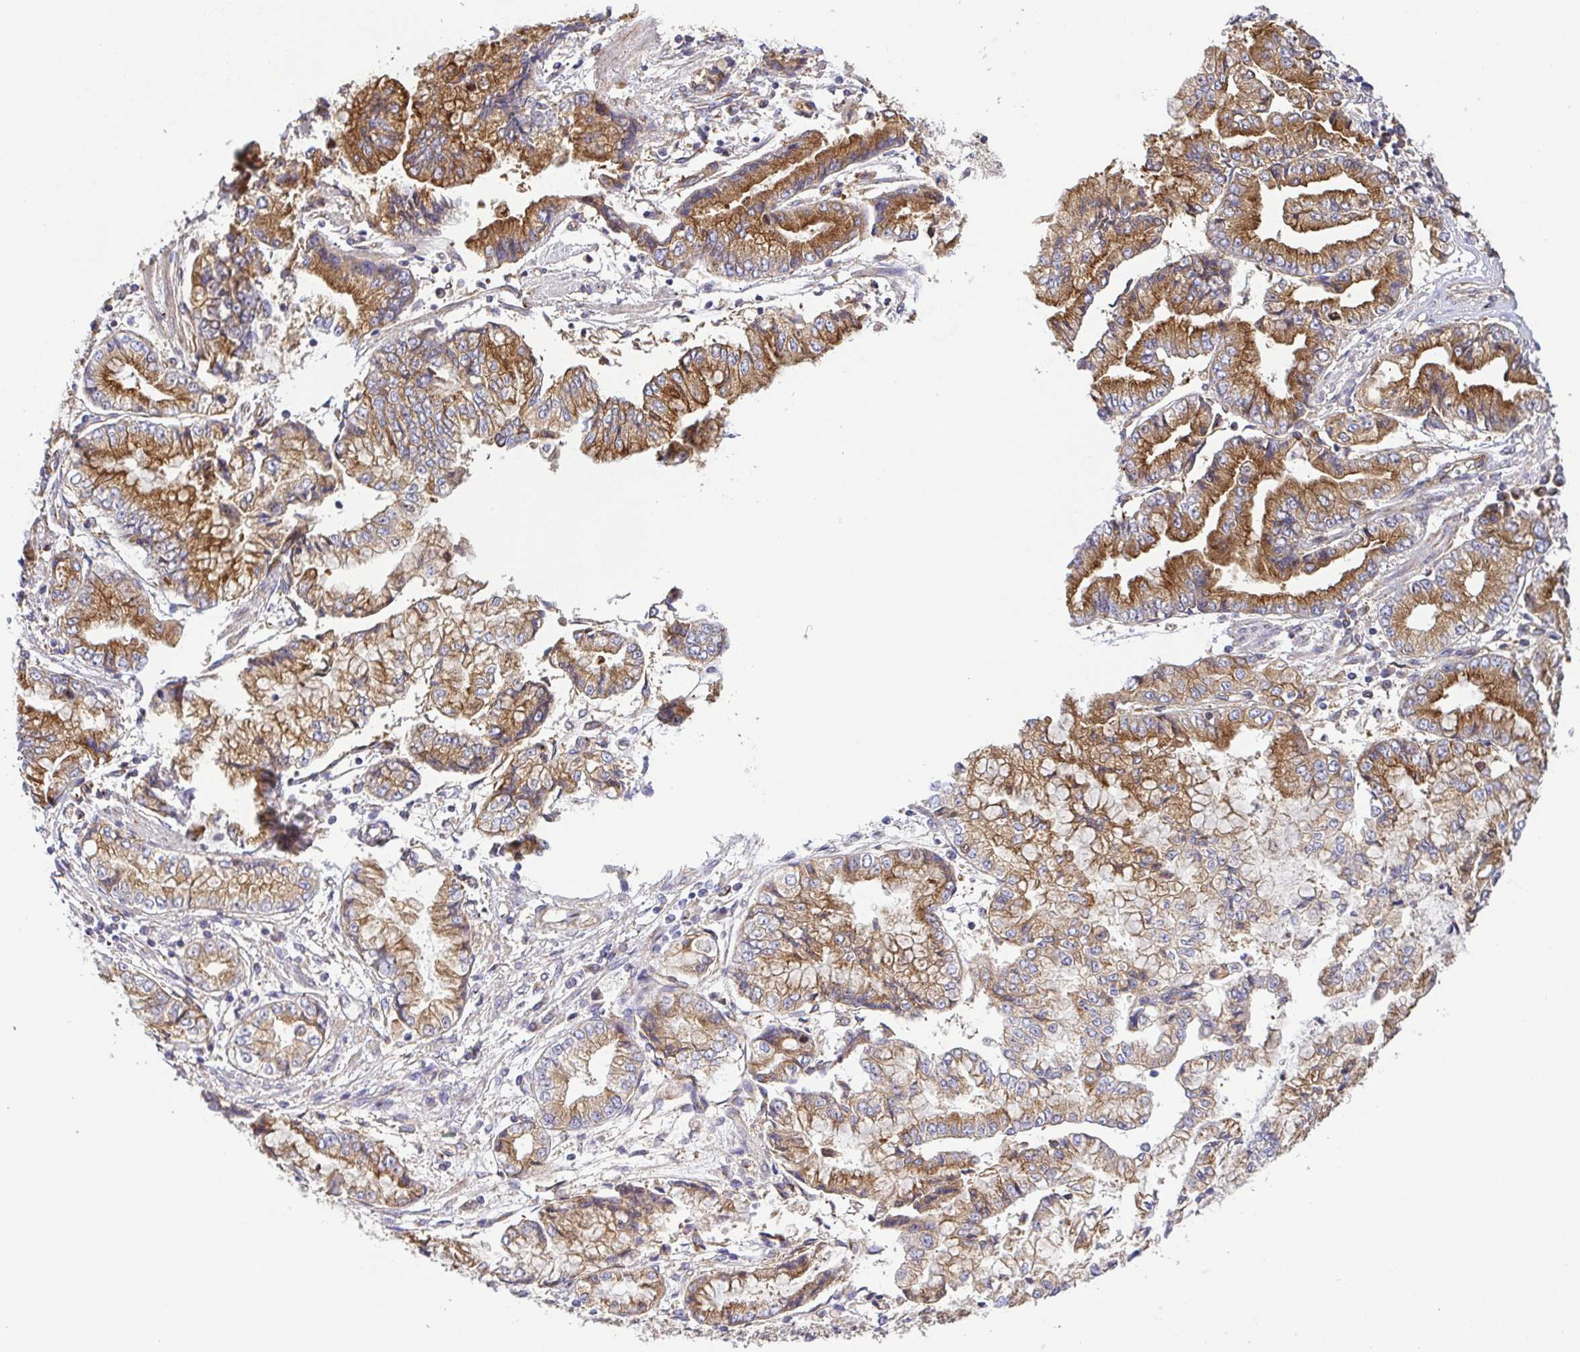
{"staining": {"intensity": "moderate", "quantity": ">75%", "location": "cytoplasmic/membranous"}, "tissue": "stomach cancer", "cell_type": "Tumor cells", "image_type": "cancer", "snomed": [{"axis": "morphology", "description": "Adenocarcinoma, NOS"}, {"axis": "topography", "description": "Stomach, upper"}], "caption": "A brown stain shows moderate cytoplasmic/membranous staining of a protein in adenocarcinoma (stomach) tumor cells.", "gene": "KIF5B", "patient": {"sex": "female", "age": 74}}